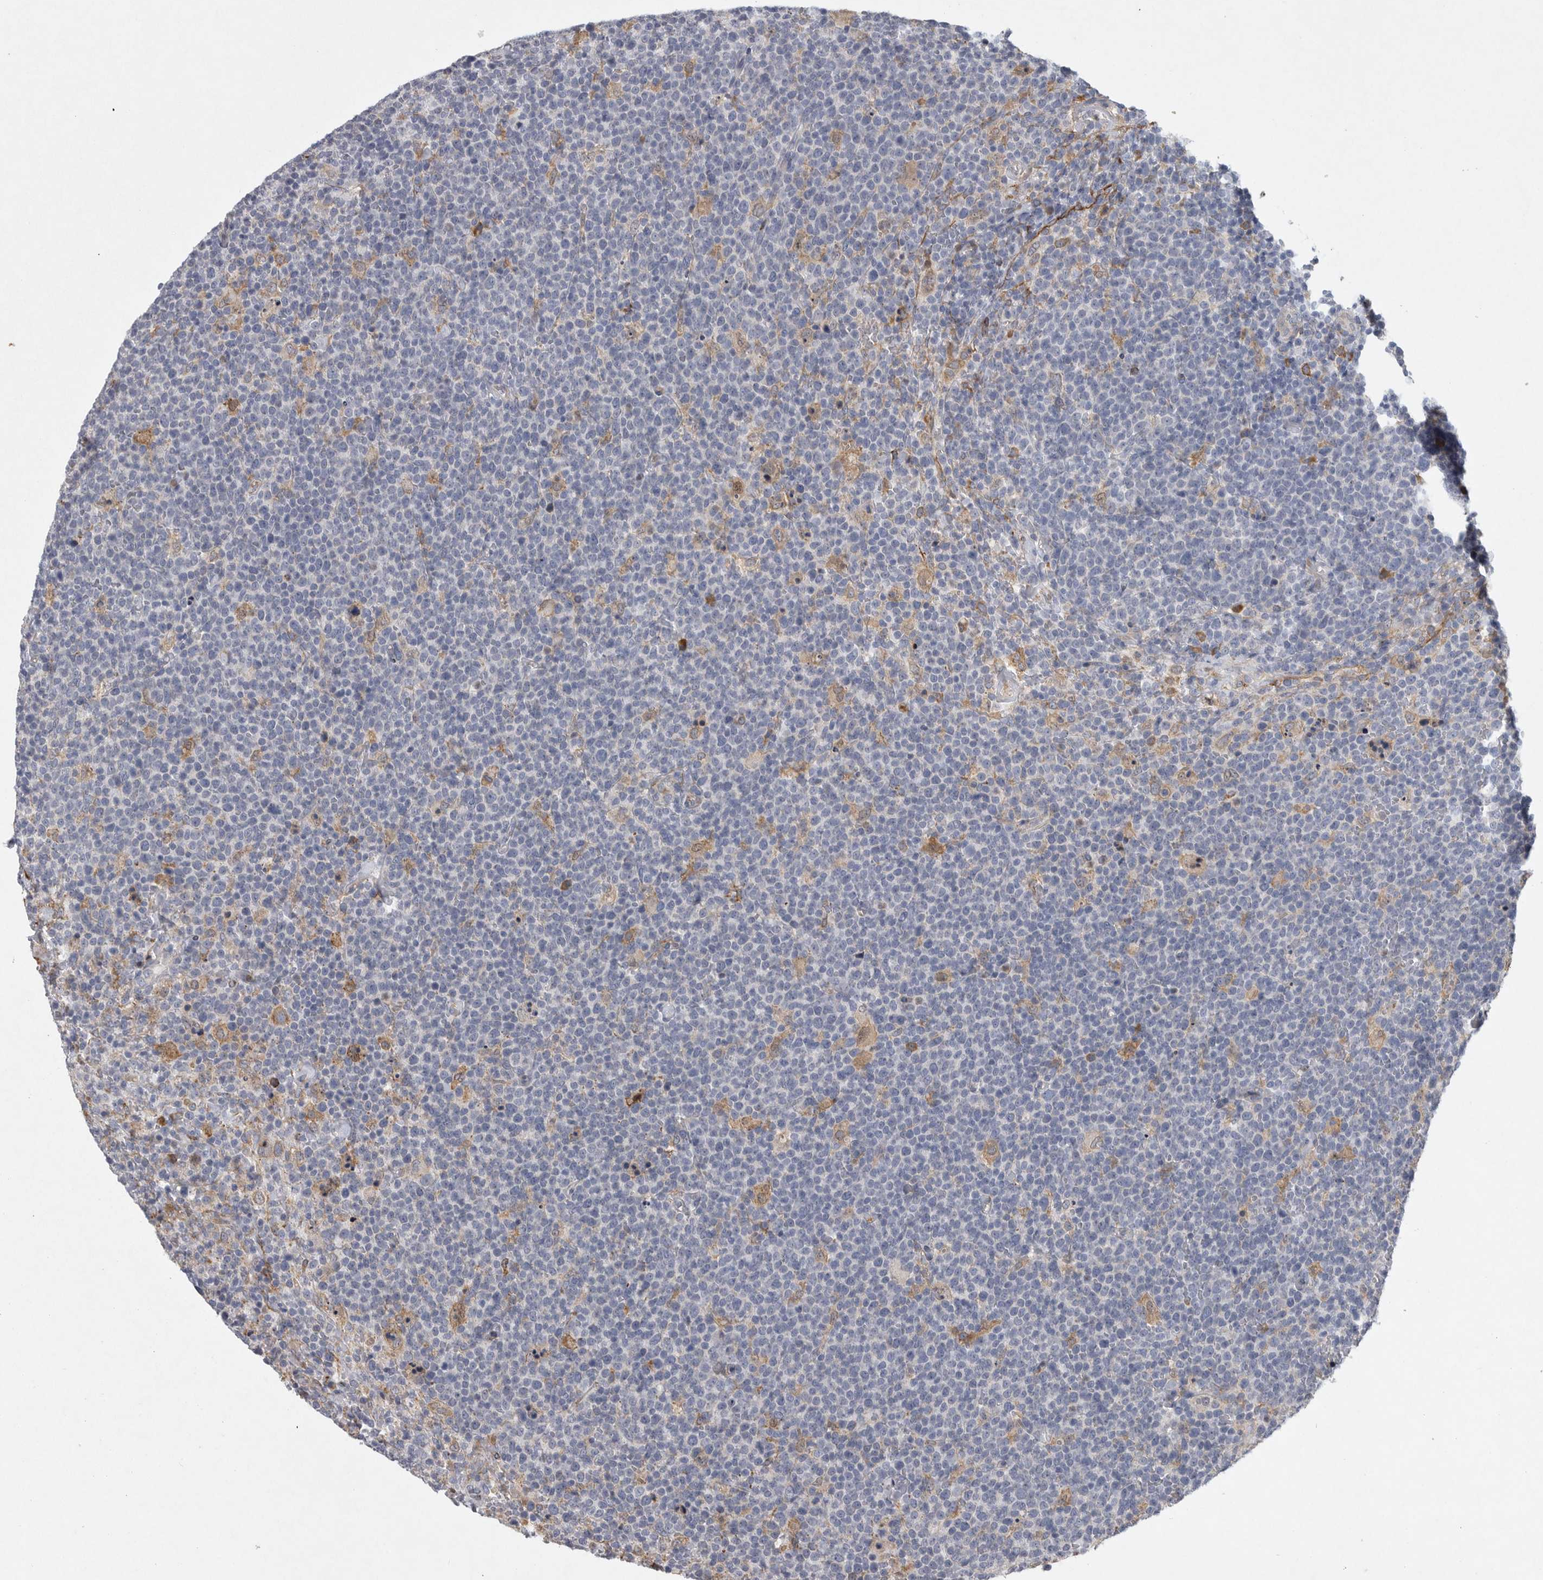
{"staining": {"intensity": "negative", "quantity": "none", "location": "none"}, "tissue": "lymphoma", "cell_type": "Tumor cells", "image_type": "cancer", "snomed": [{"axis": "morphology", "description": "Malignant lymphoma, non-Hodgkin's type, High grade"}, {"axis": "topography", "description": "Lymph node"}], "caption": "Malignant lymphoma, non-Hodgkin's type (high-grade) was stained to show a protein in brown. There is no significant positivity in tumor cells. (IHC, brightfield microscopy, high magnification).", "gene": "MINPP1", "patient": {"sex": "male", "age": 61}}